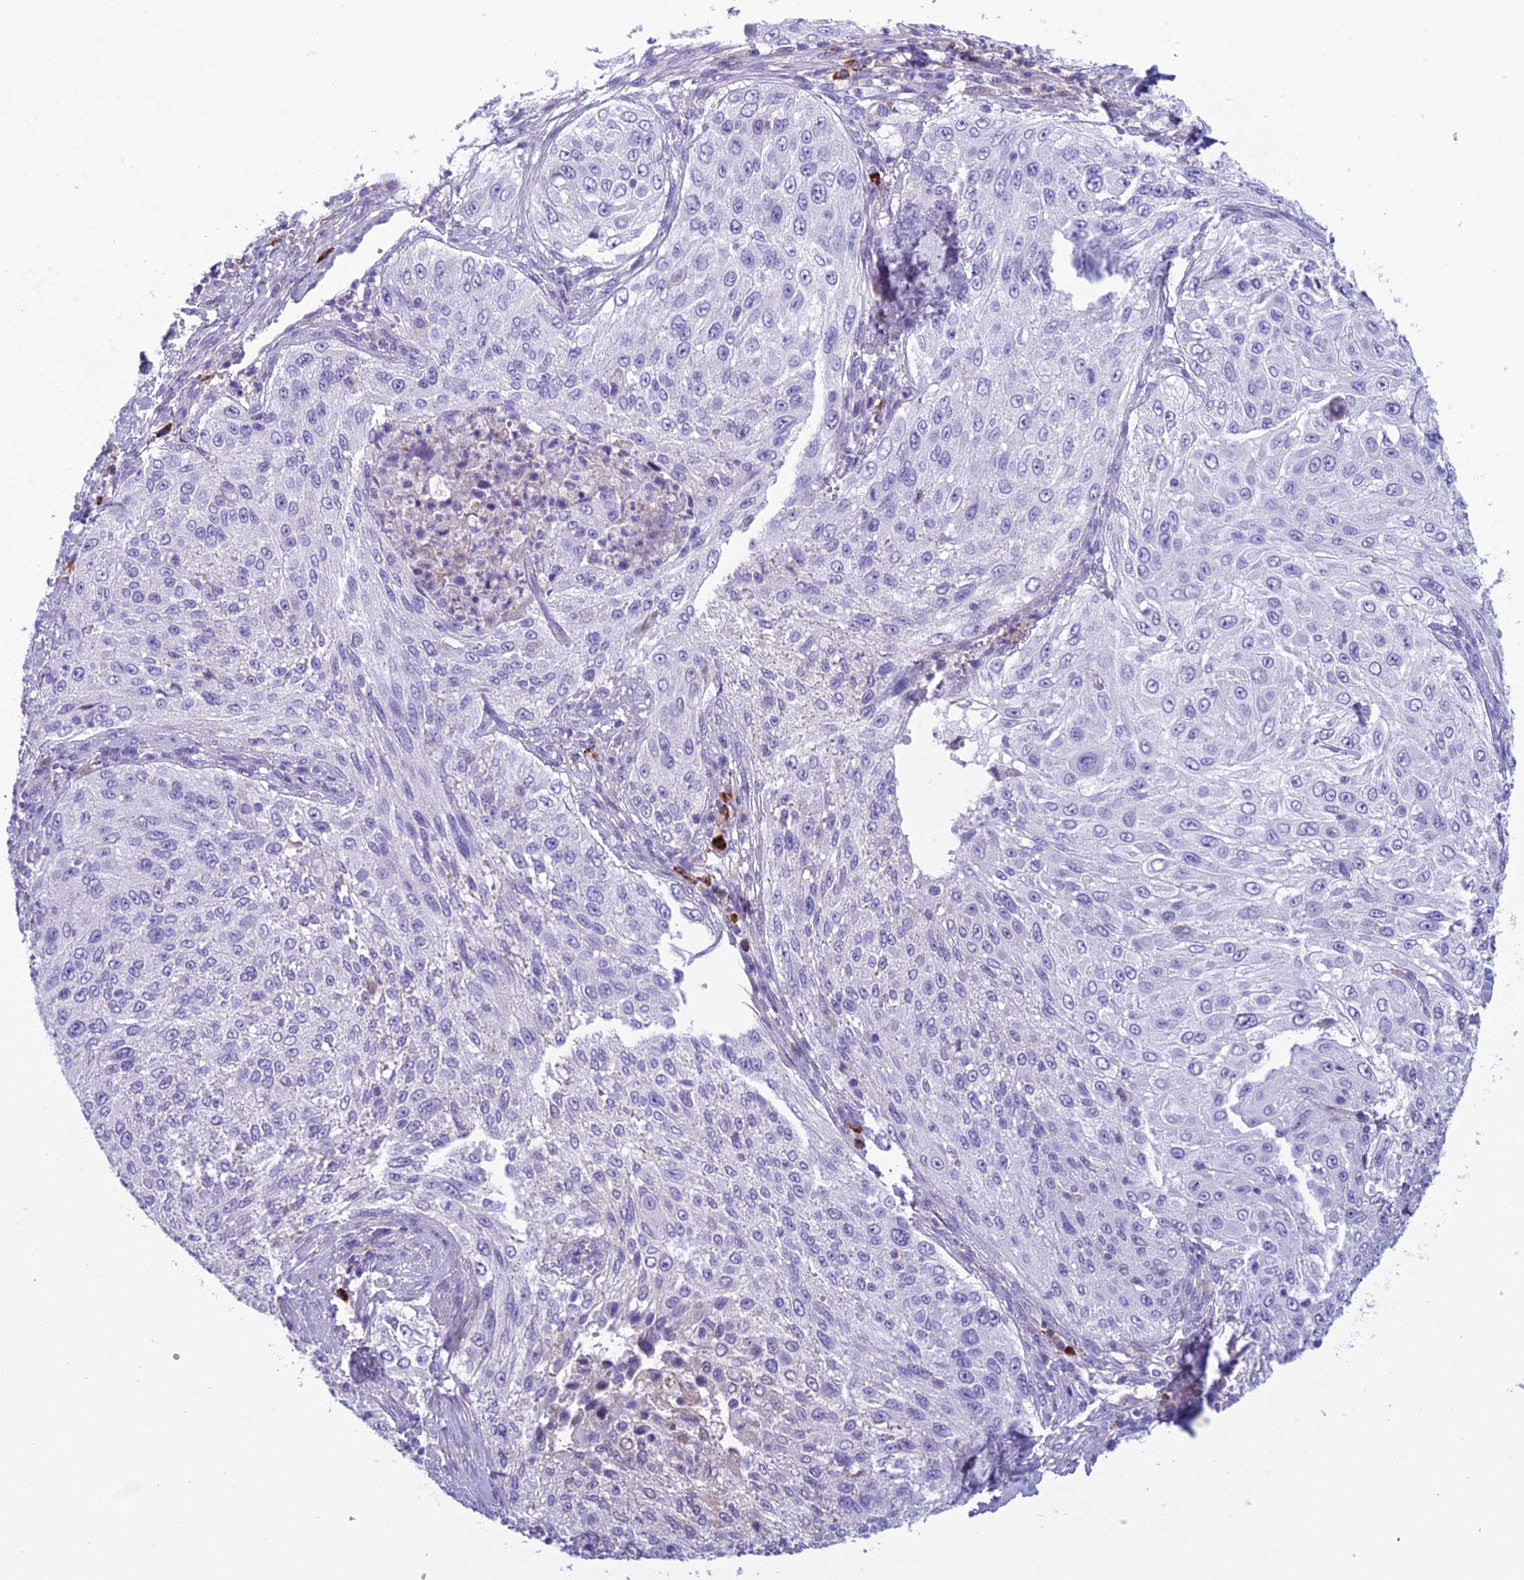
{"staining": {"intensity": "negative", "quantity": "none", "location": "none"}, "tissue": "cervical cancer", "cell_type": "Tumor cells", "image_type": "cancer", "snomed": [{"axis": "morphology", "description": "Squamous cell carcinoma, NOS"}, {"axis": "topography", "description": "Cervix"}], "caption": "High power microscopy histopathology image of an immunohistochemistry (IHC) micrograph of squamous cell carcinoma (cervical), revealing no significant positivity in tumor cells.", "gene": "CRB2", "patient": {"sex": "female", "age": 42}}